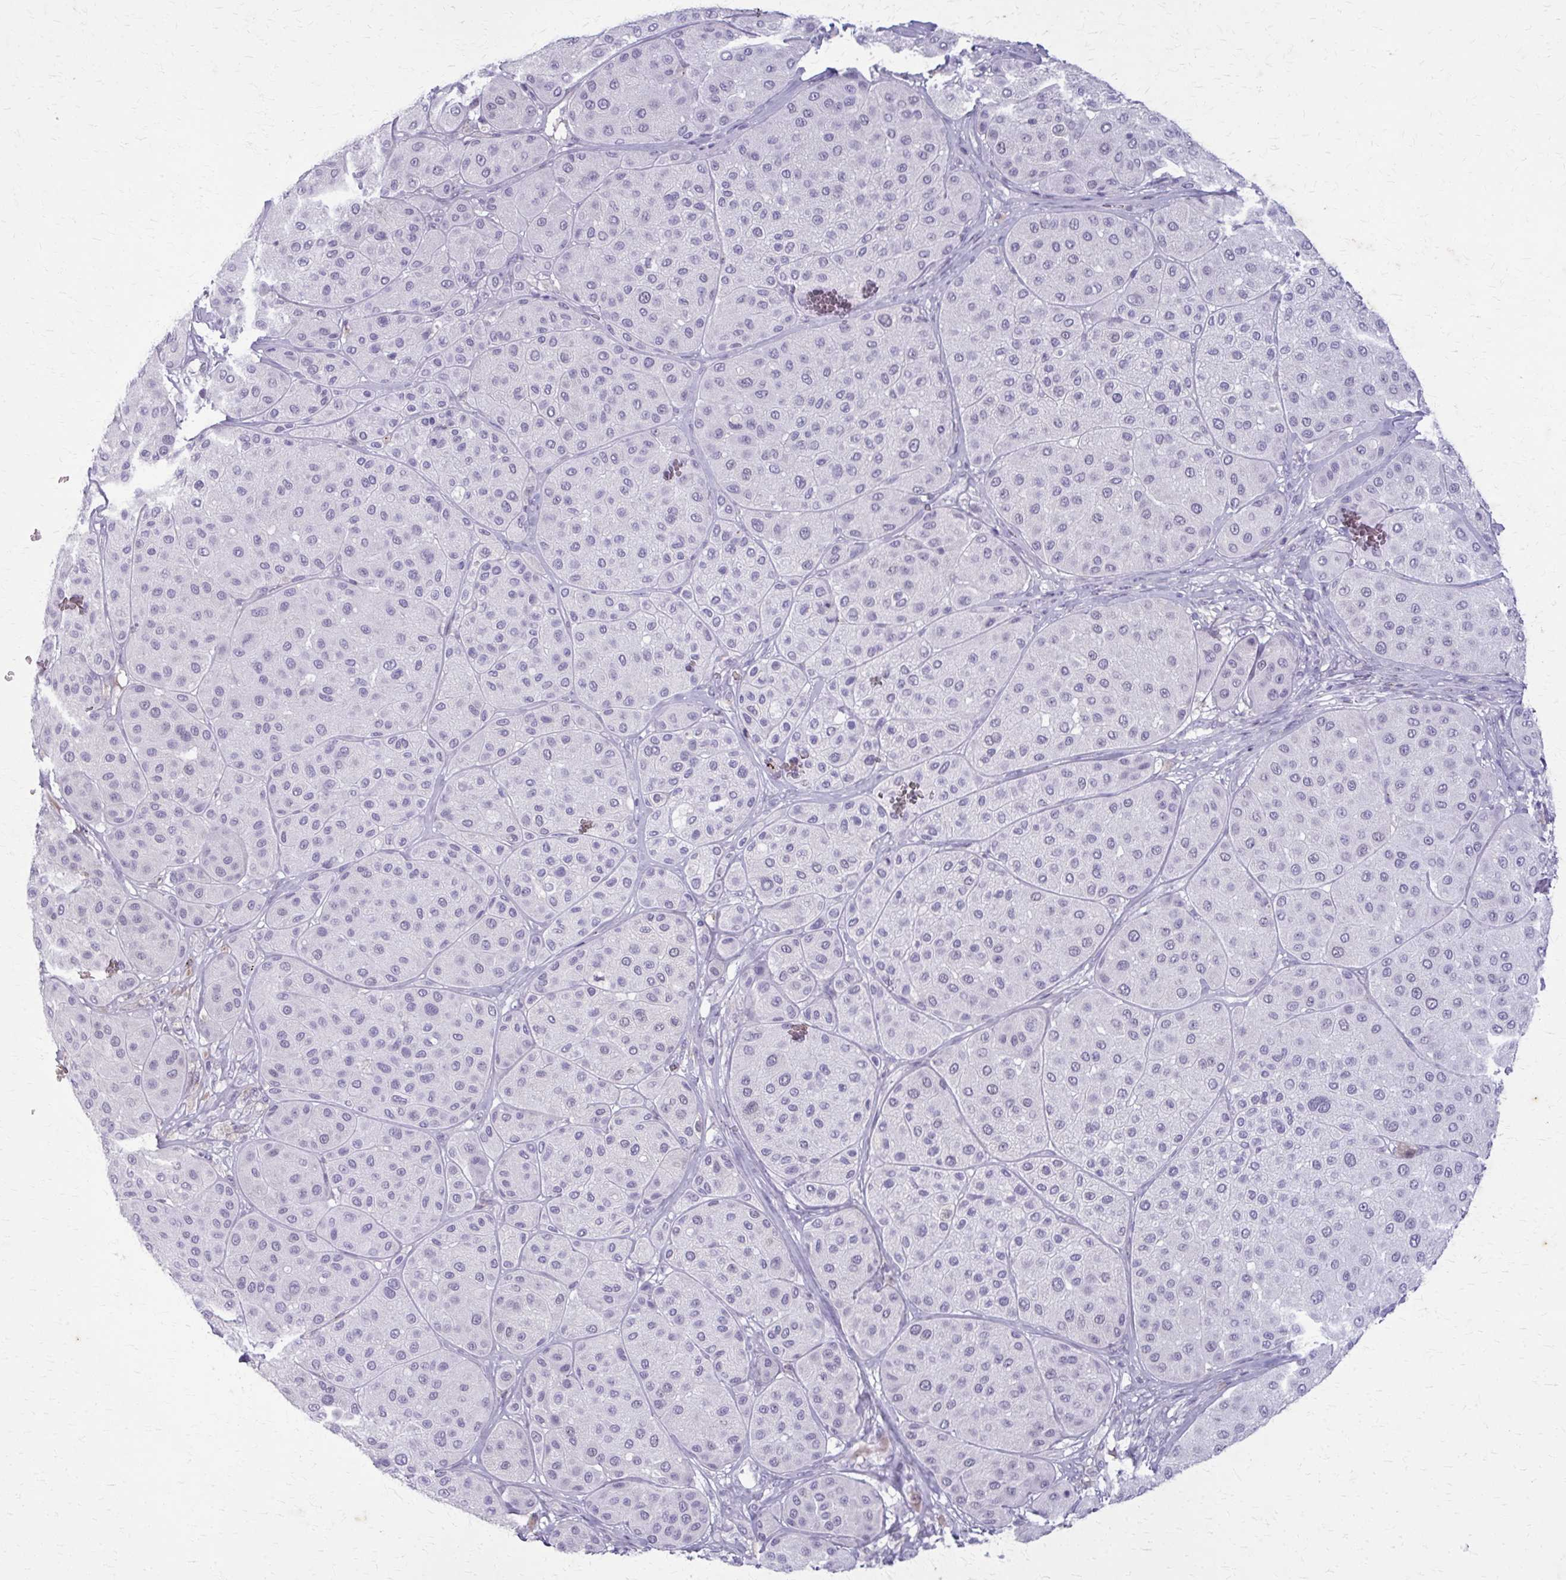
{"staining": {"intensity": "negative", "quantity": "none", "location": "none"}, "tissue": "melanoma", "cell_type": "Tumor cells", "image_type": "cancer", "snomed": [{"axis": "morphology", "description": "Malignant melanoma, Metastatic site"}, {"axis": "topography", "description": "Smooth muscle"}], "caption": "Histopathology image shows no significant protein staining in tumor cells of malignant melanoma (metastatic site).", "gene": "CARD9", "patient": {"sex": "male", "age": 41}}